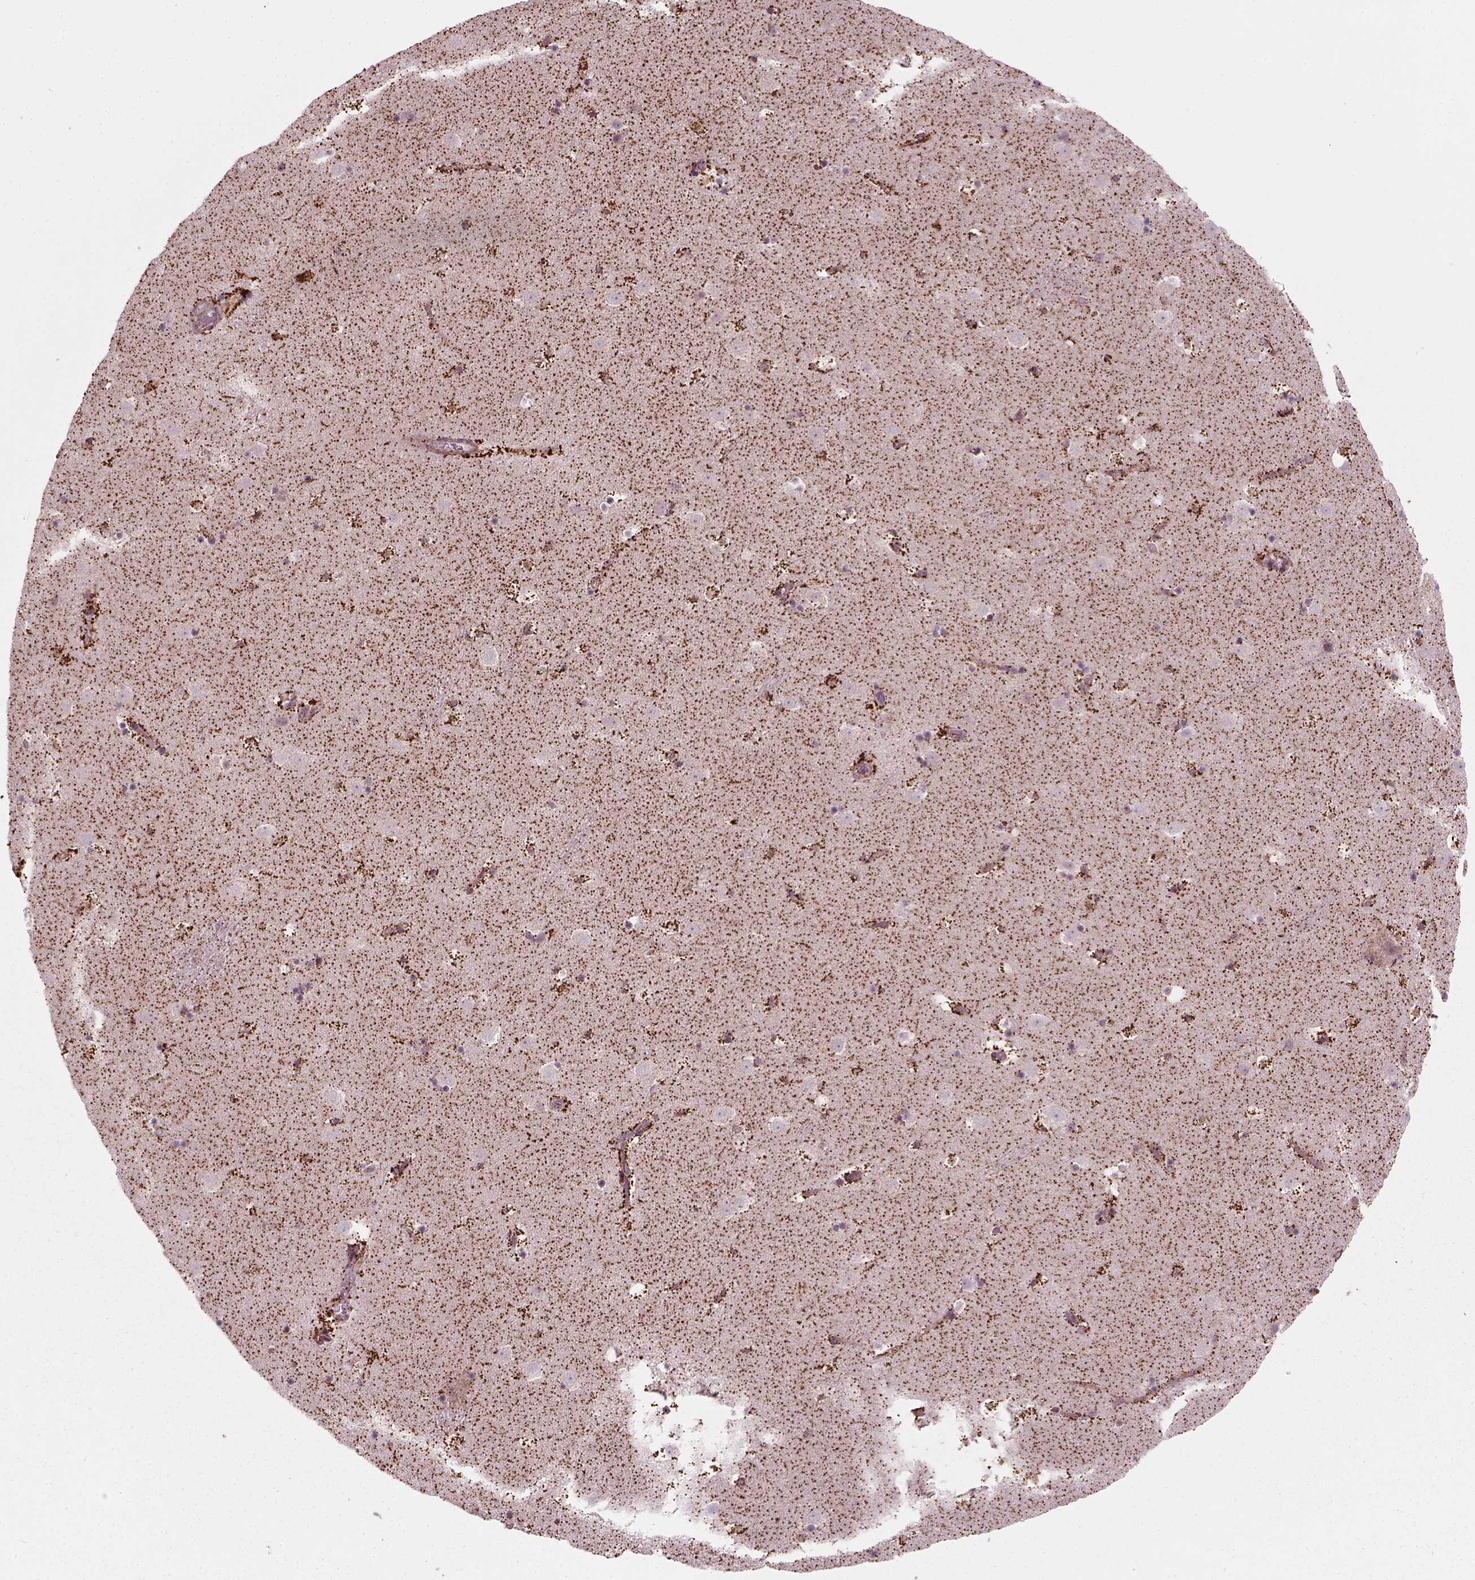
{"staining": {"intensity": "strong", "quantity": "<25%", "location": "cytoplasmic/membranous"}, "tissue": "caudate", "cell_type": "Glial cells", "image_type": "normal", "snomed": [{"axis": "morphology", "description": "Normal tissue, NOS"}, {"axis": "topography", "description": "Lateral ventricle wall"}], "caption": "A photomicrograph of human caudate stained for a protein exhibits strong cytoplasmic/membranous brown staining in glial cells. The protein is shown in brown color, while the nuclei are stained blue.", "gene": "NUDT16L1", "patient": {"sex": "male", "age": 37}}